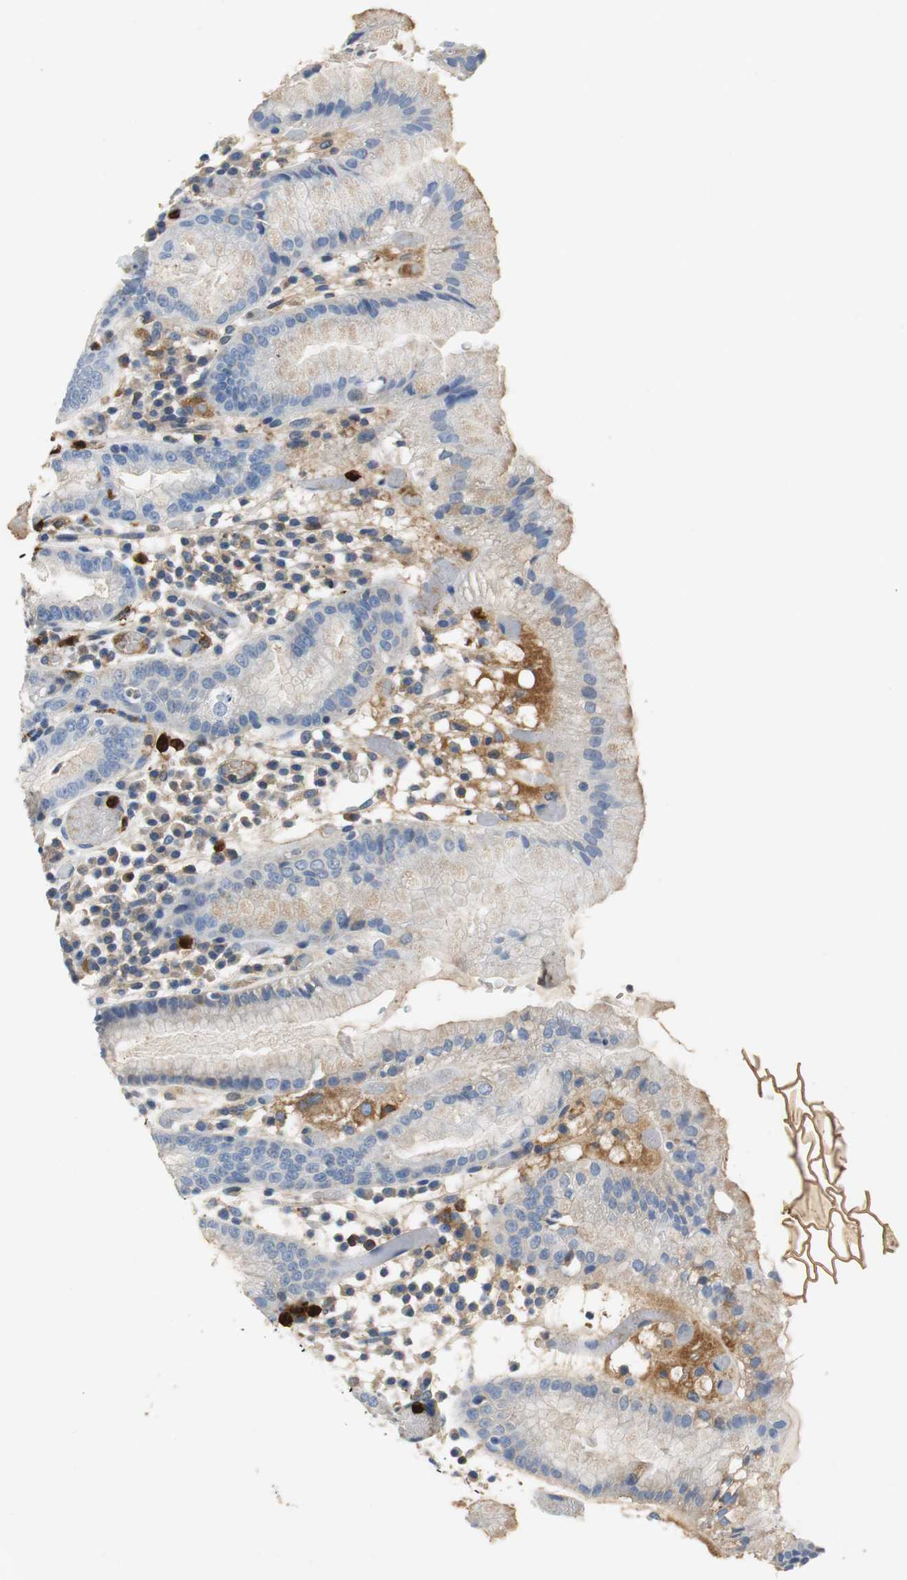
{"staining": {"intensity": "weak", "quantity": "25%-75%", "location": "cytoplasmic/membranous,nuclear"}, "tissue": "stomach", "cell_type": "Glandular cells", "image_type": "normal", "snomed": [{"axis": "morphology", "description": "Normal tissue, NOS"}, {"axis": "topography", "description": "Stomach"}, {"axis": "topography", "description": "Stomach, lower"}], "caption": "Immunohistochemical staining of benign human stomach reveals weak cytoplasmic/membranous,nuclear protein expression in about 25%-75% of glandular cells. (DAB IHC with brightfield microscopy, high magnification).", "gene": "ORM1", "patient": {"sex": "female", "age": 75}}